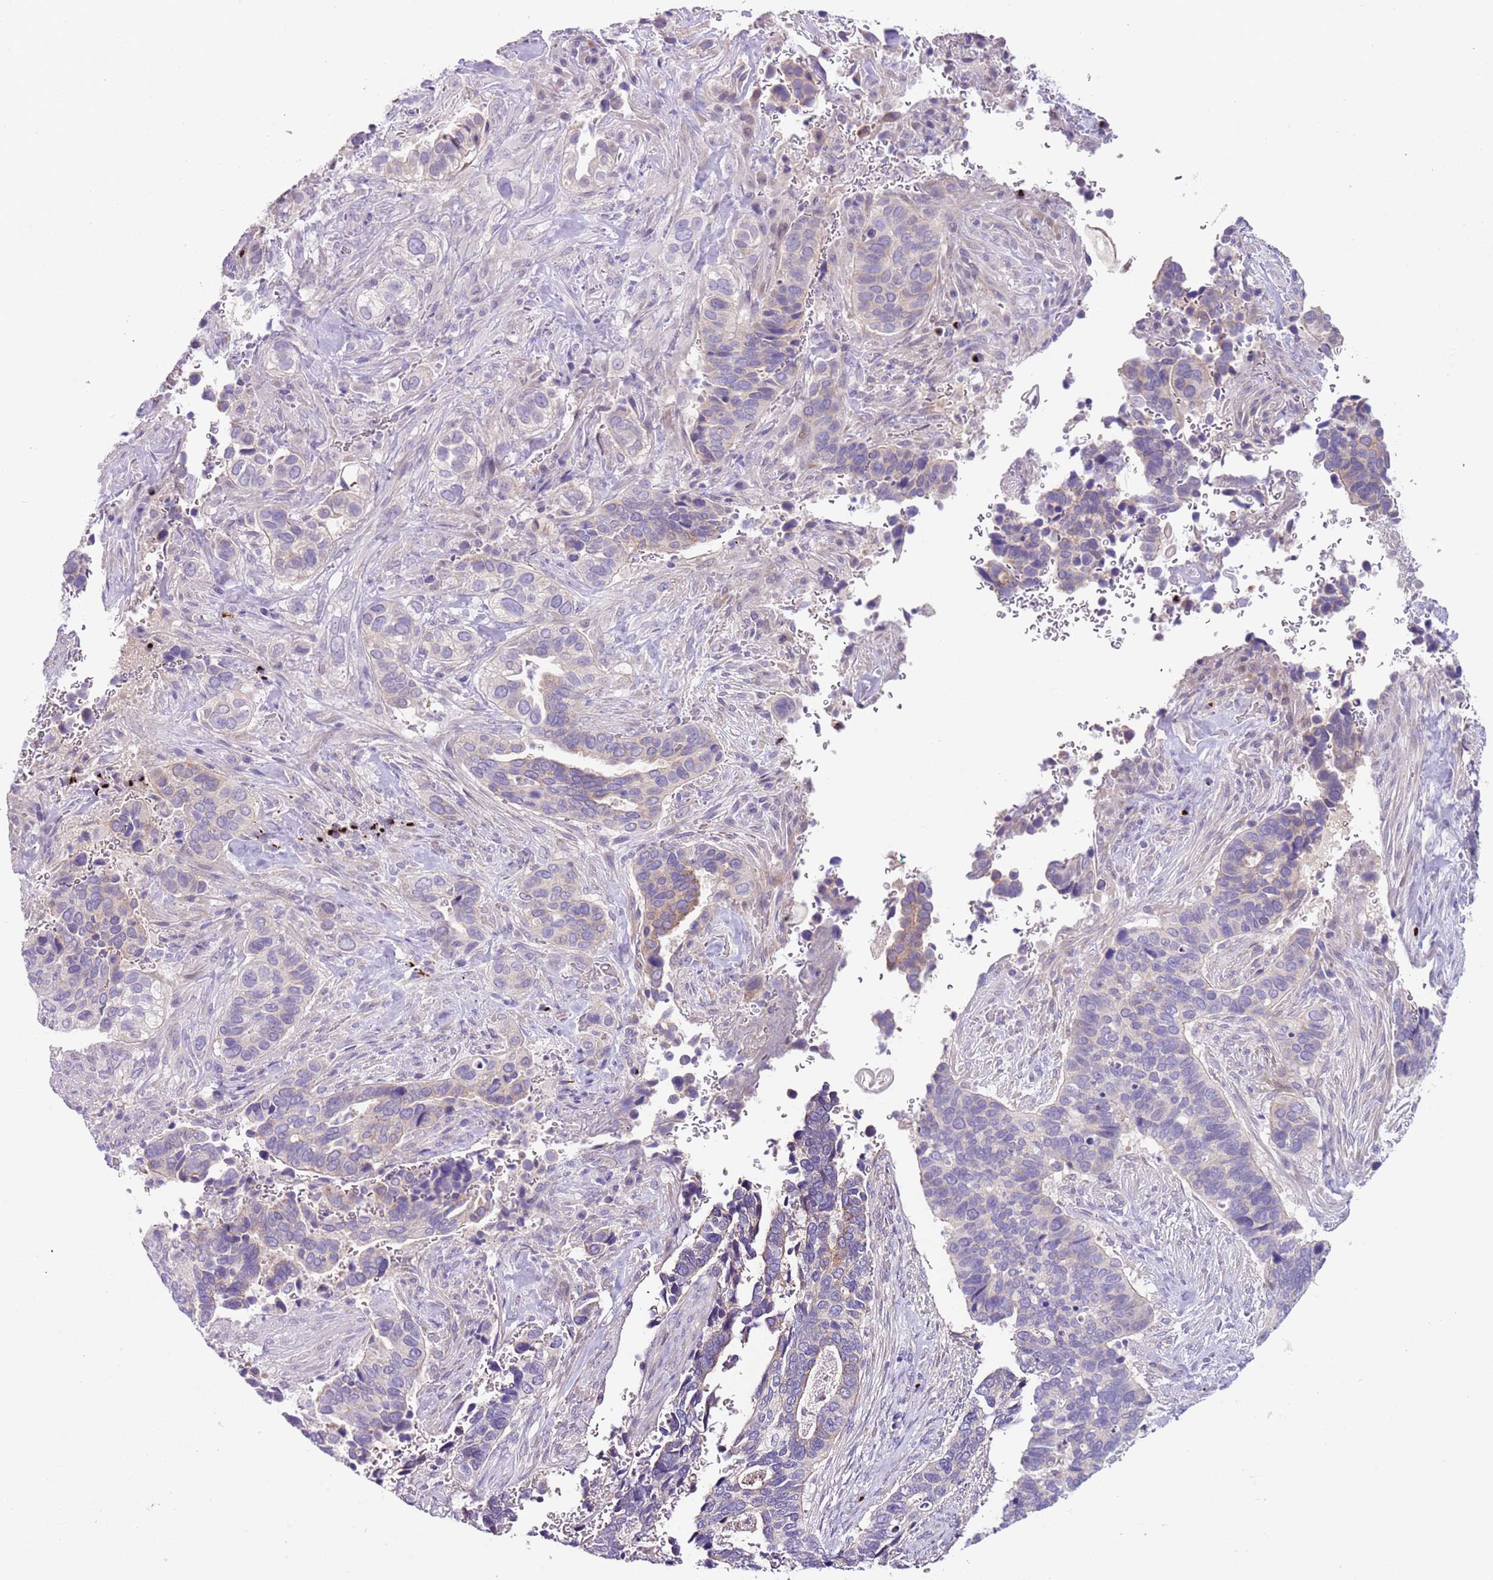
{"staining": {"intensity": "weak", "quantity": "<25%", "location": "cytoplasmic/membranous"}, "tissue": "cervical cancer", "cell_type": "Tumor cells", "image_type": "cancer", "snomed": [{"axis": "morphology", "description": "Squamous cell carcinoma, NOS"}, {"axis": "topography", "description": "Cervix"}], "caption": "An IHC image of cervical squamous cell carcinoma is shown. There is no staining in tumor cells of cervical squamous cell carcinoma. (DAB (3,3'-diaminobenzidine) immunohistochemistry (IHC), high magnification).", "gene": "C2CD3", "patient": {"sex": "female", "age": 38}}